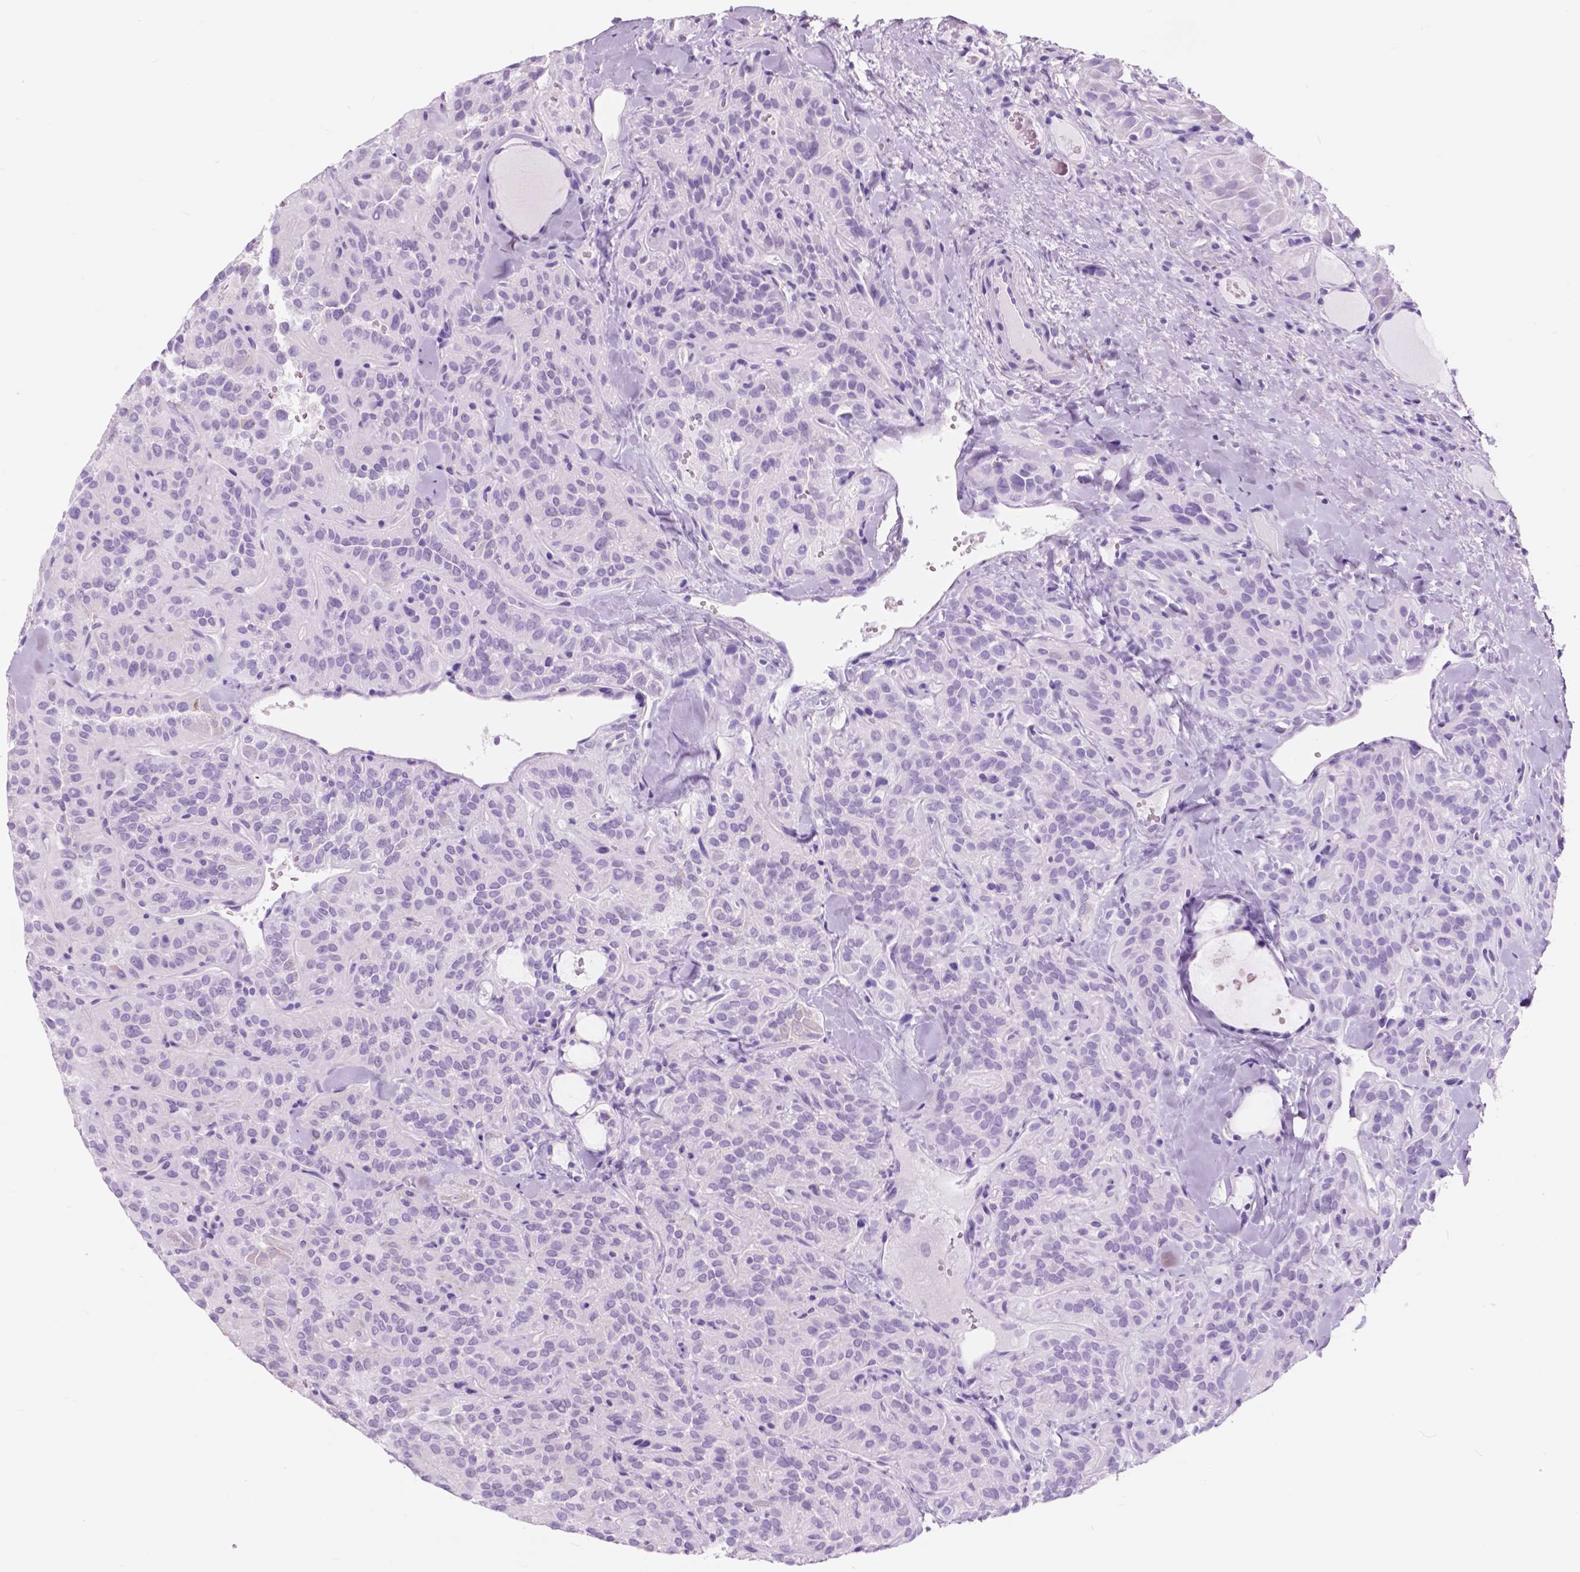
{"staining": {"intensity": "negative", "quantity": "none", "location": "none"}, "tissue": "thyroid cancer", "cell_type": "Tumor cells", "image_type": "cancer", "snomed": [{"axis": "morphology", "description": "Papillary adenocarcinoma, NOS"}, {"axis": "topography", "description": "Thyroid gland"}], "caption": "This is a micrograph of IHC staining of thyroid cancer (papillary adenocarcinoma), which shows no staining in tumor cells.", "gene": "FXYD2", "patient": {"sex": "female", "age": 45}}